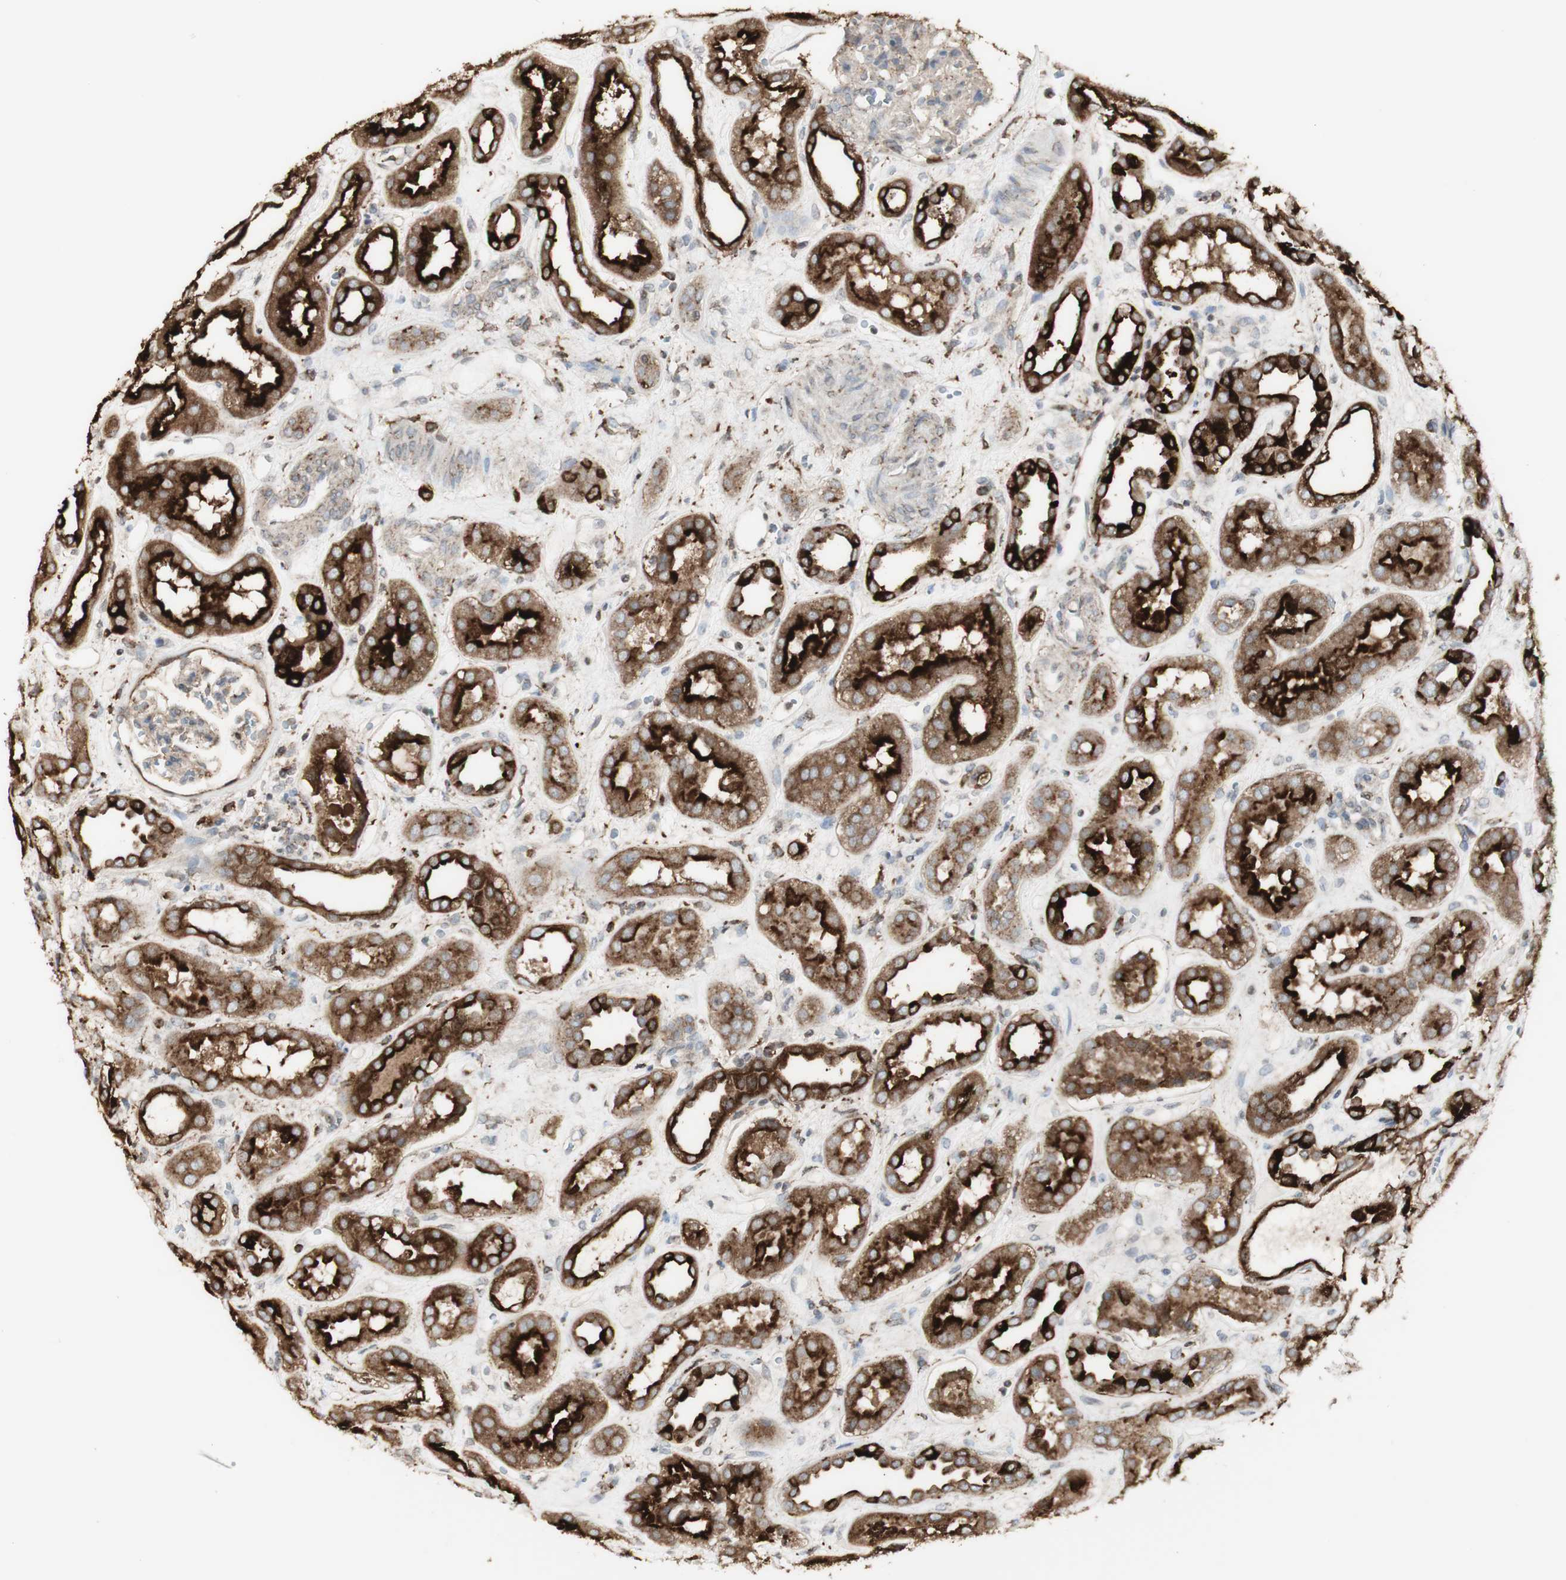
{"staining": {"intensity": "weak", "quantity": "<25%", "location": "cytoplasmic/membranous"}, "tissue": "kidney", "cell_type": "Cells in glomeruli", "image_type": "normal", "snomed": [{"axis": "morphology", "description": "Normal tissue, NOS"}, {"axis": "topography", "description": "Kidney"}], "caption": "Kidney was stained to show a protein in brown. There is no significant positivity in cells in glomeruli. (Brightfield microscopy of DAB immunohistochemistry at high magnification).", "gene": "ATP6V1E1", "patient": {"sex": "male", "age": 59}}